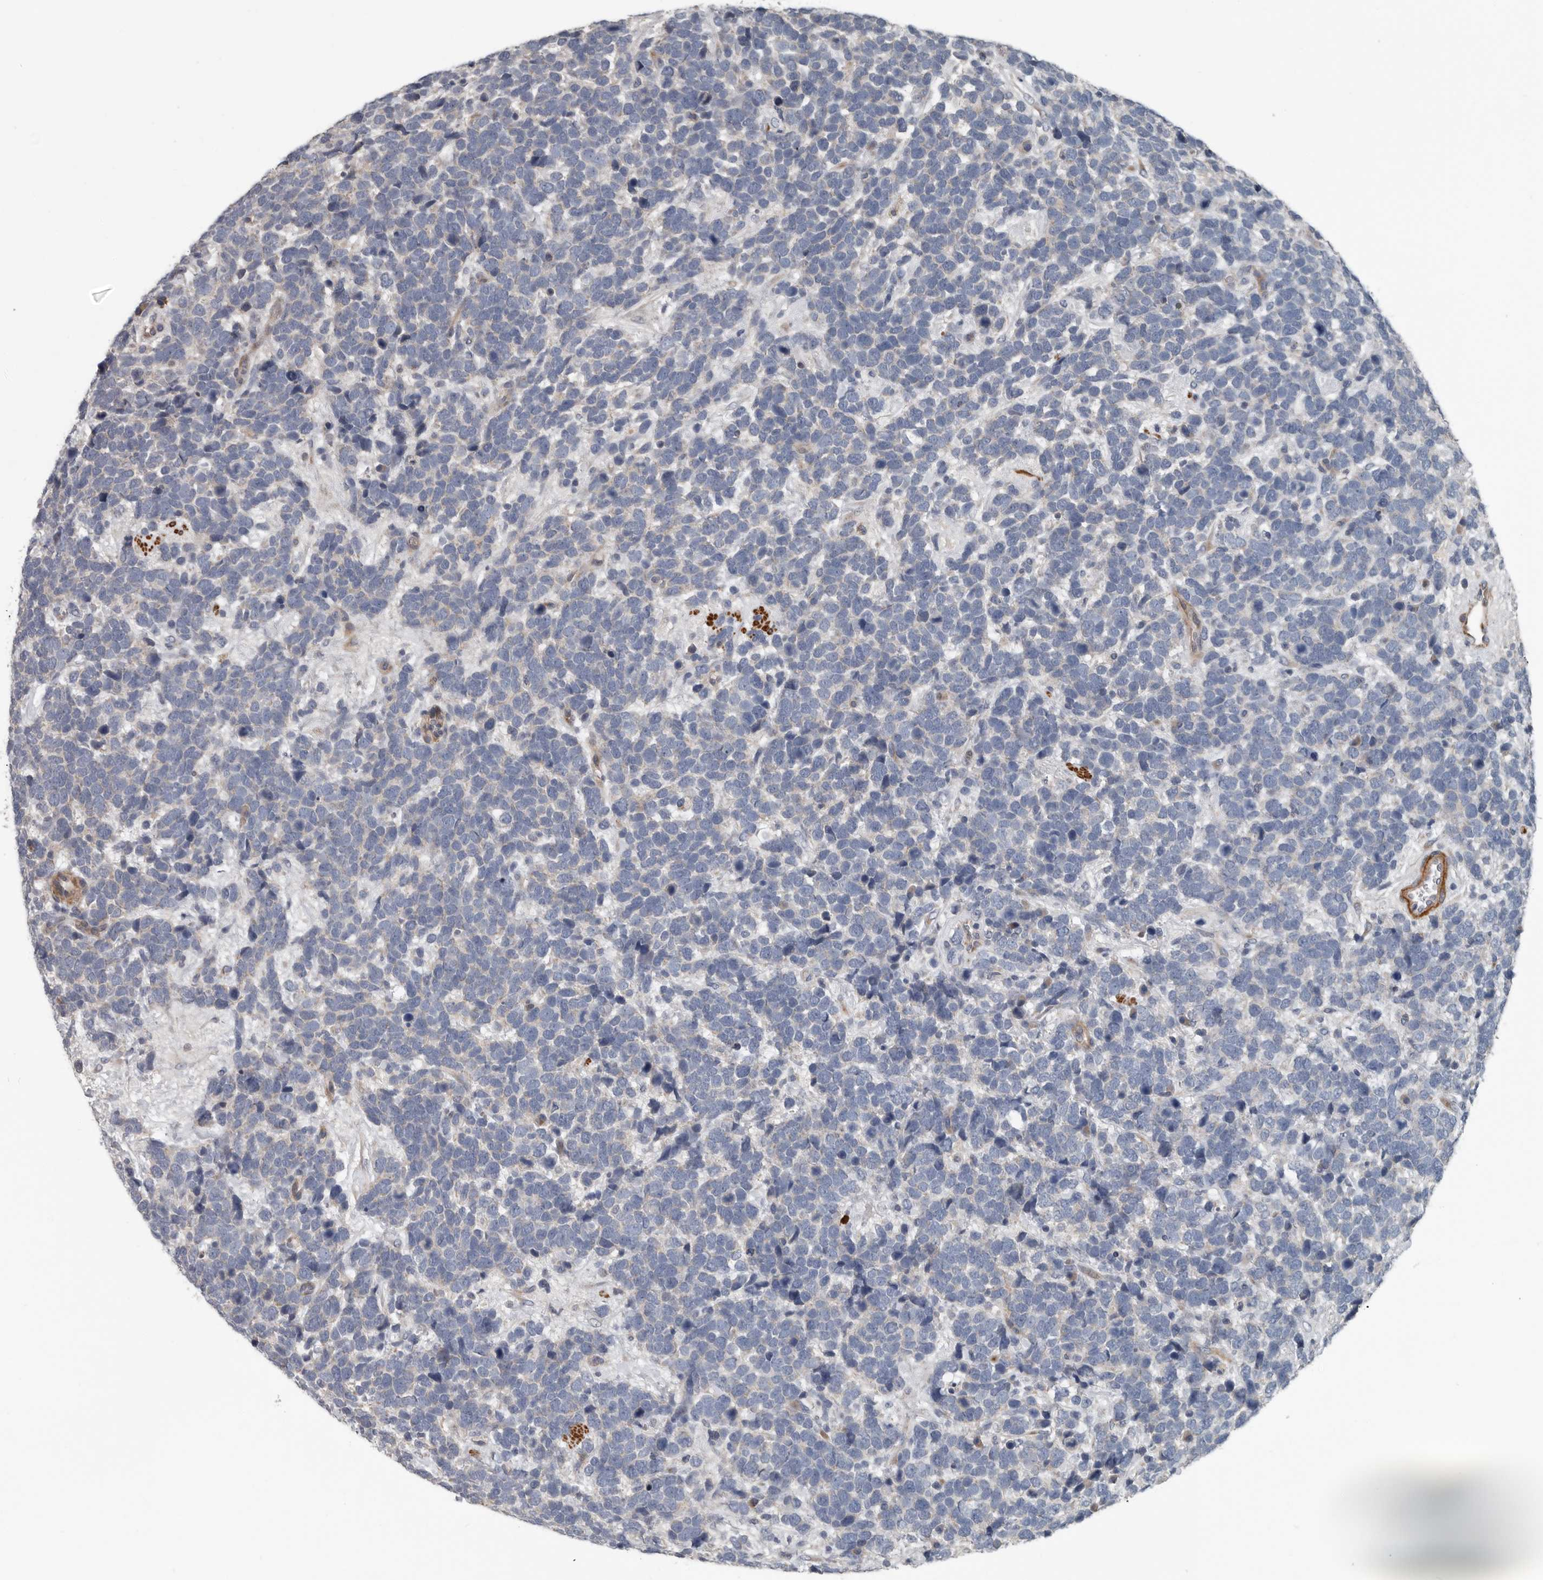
{"staining": {"intensity": "negative", "quantity": "none", "location": "none"}, "tissue": "urothelial cancer", "cell_type": "Tumor cells", "image_type": "cancer", "snomed": [{"axis": "morphology", "description": "Urothelial carcinoma, High grade"}, {"axis": "topography", "description": "Urinary bladder"}], "caption": "Tumor cells show no significant positivity in urothelial cancer.", "gene": "DPY19L4", "patient": {"sex": "female", "age": 82}}